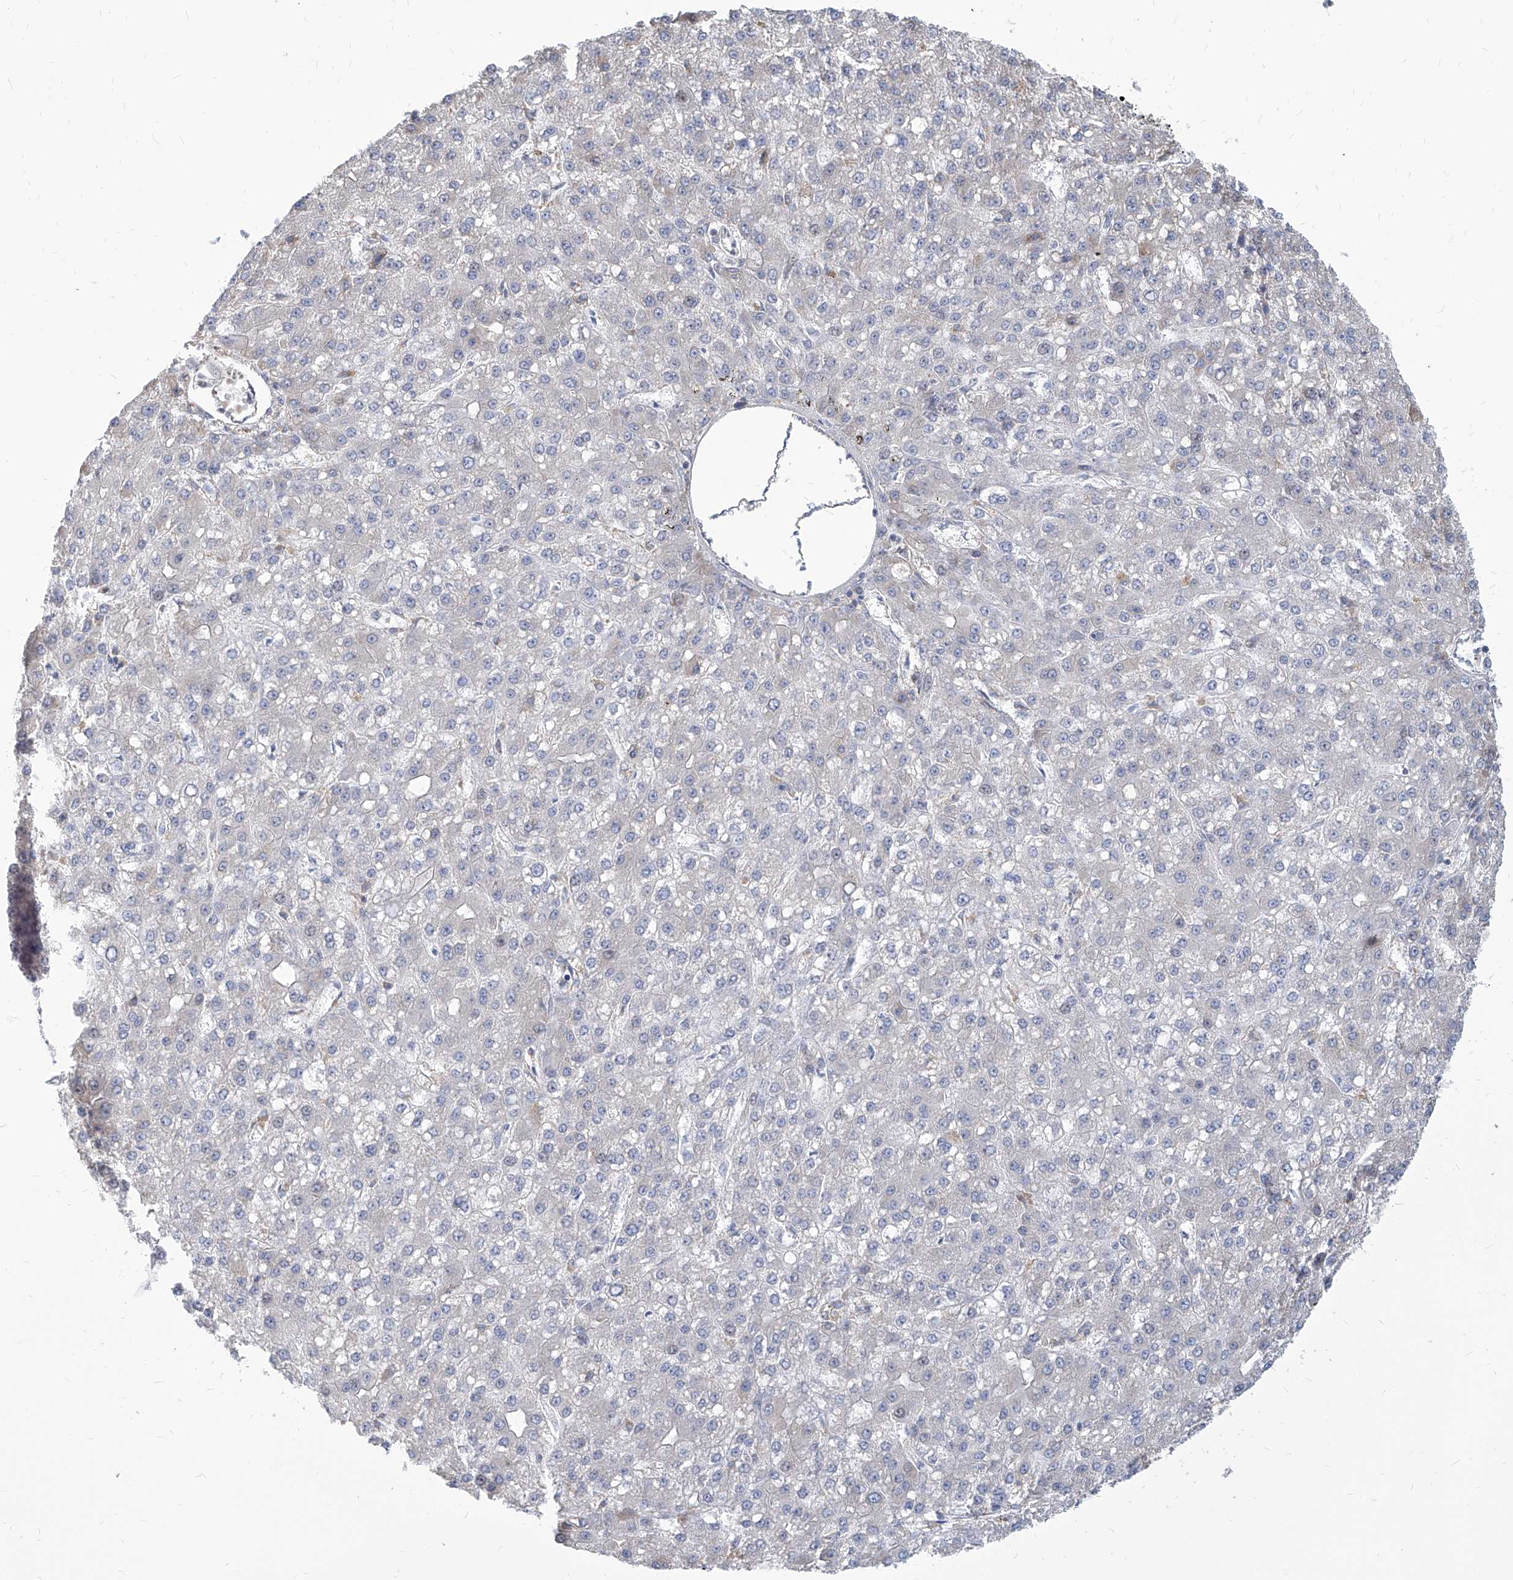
{"staining": {"intensity": "negative", "quantity": "none", "location": "none"}, "tissue": "liver cancer", "cell_type": "Tumor cells", "image_type": "cancer", "snomed": [{"axis": "morphology", "description": "Carcinoma, Hepatocellular, NOS"}, {"axis": "topography", "description": "Liver"}], "caption": "Immunohistochemistry (IHC) photomicrograph of liver hepatocellular carcinoma stained for a protein (brown), which displays no expression in tumor cells.", "gene": "FAM83B", "patient": {"sex": "male", "age": 67}}